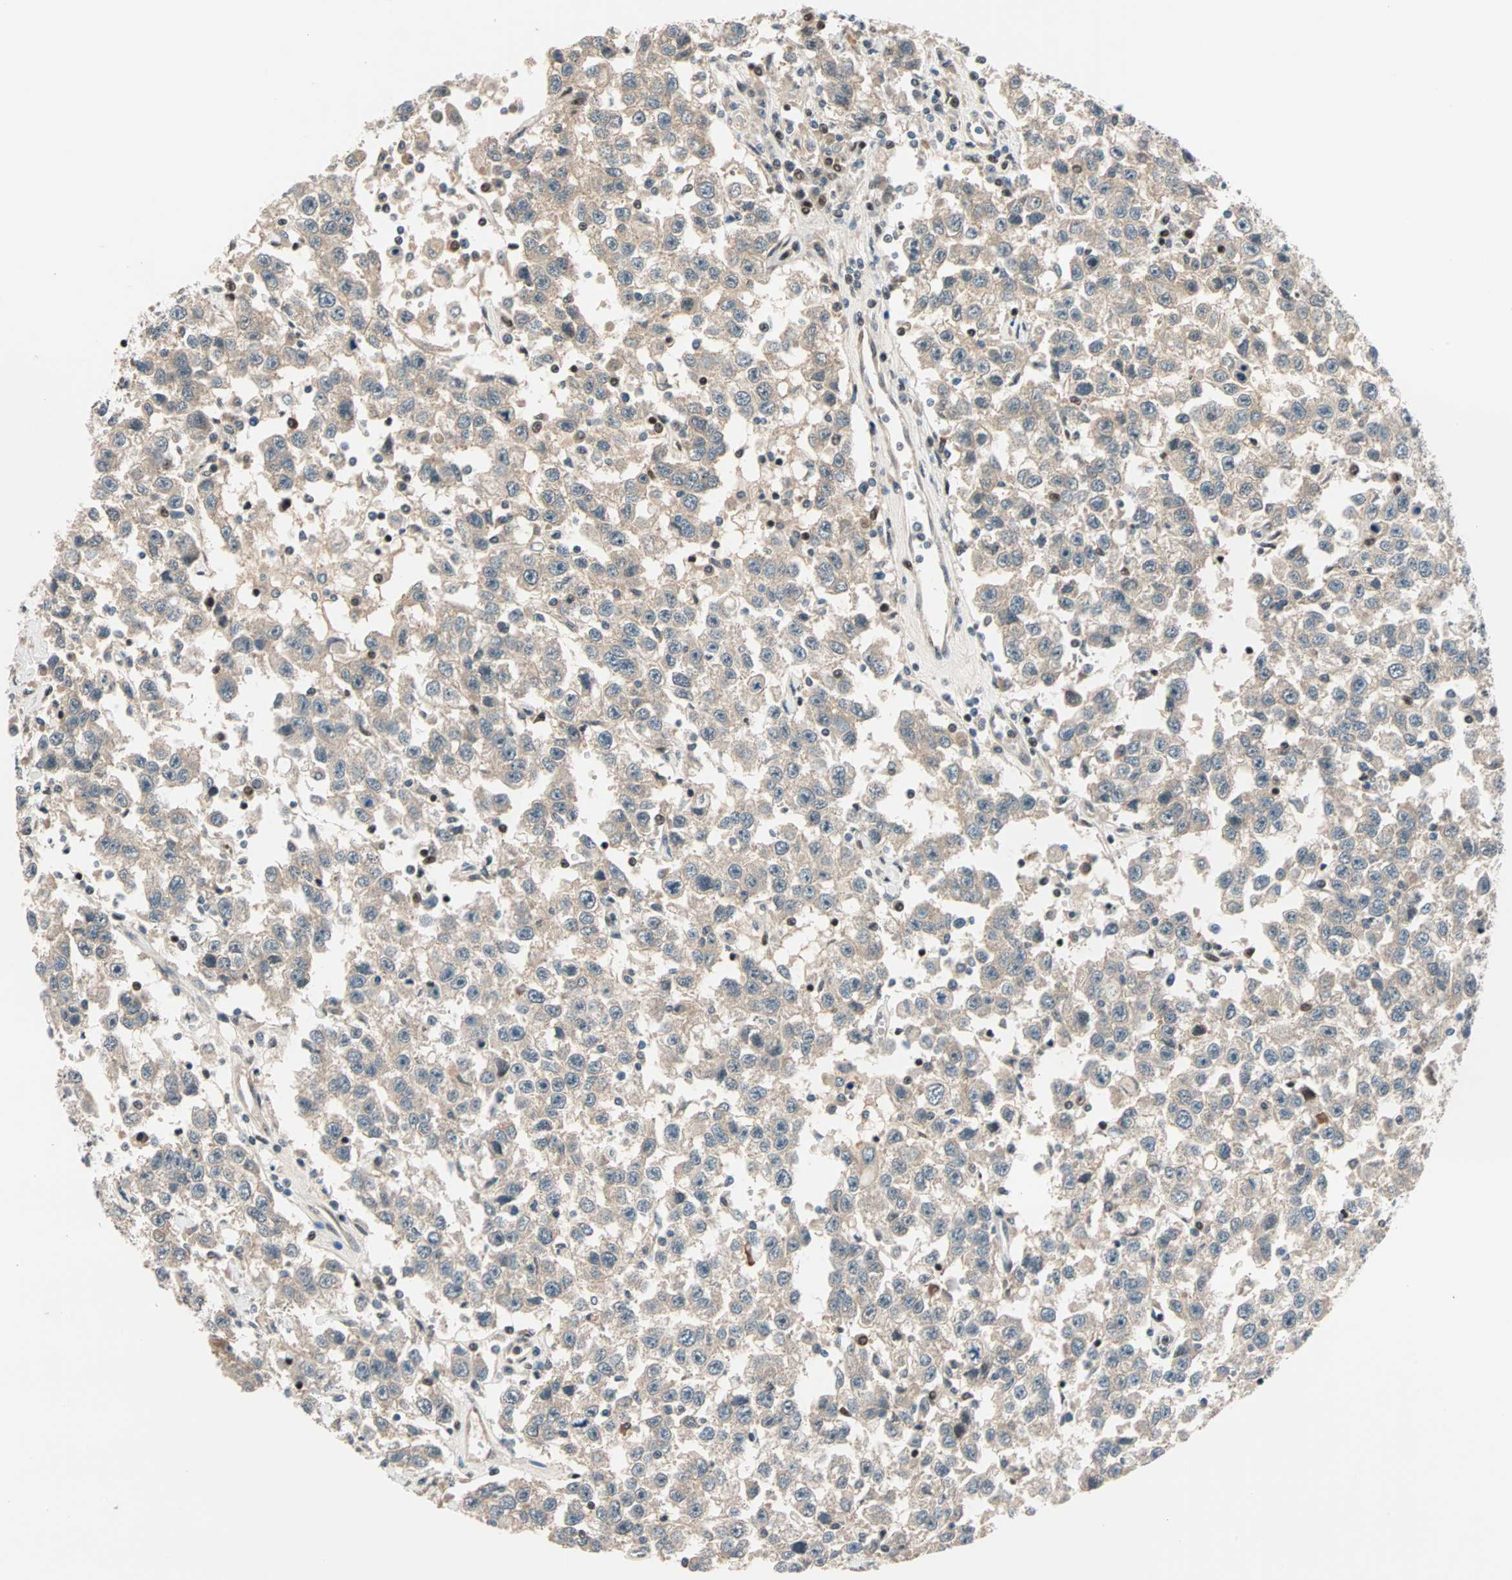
{"staining": {"intensity": "weak", "quantity": ">75%", "location": "cytoplasmic/membranous"}, "tissue": "testis cancer", "cell_type": "Tumor cells", "image_type": "cancer", "snomed": [{"axis": "morphology", "description": "Seminoma, NOS"}, {"axis": "topography", "description": "Testis"}], "caption": "This micrograph shows testis seminoma stained with immunohistochemistry (IHC) to label a protein in brown. The cytoplasmic/membranous of tumor cells show weak positivity for the protein. Nuclei are counter-stained blue.", "gene": "HECW1", "patient": {"sex": "male", "age": 41}}